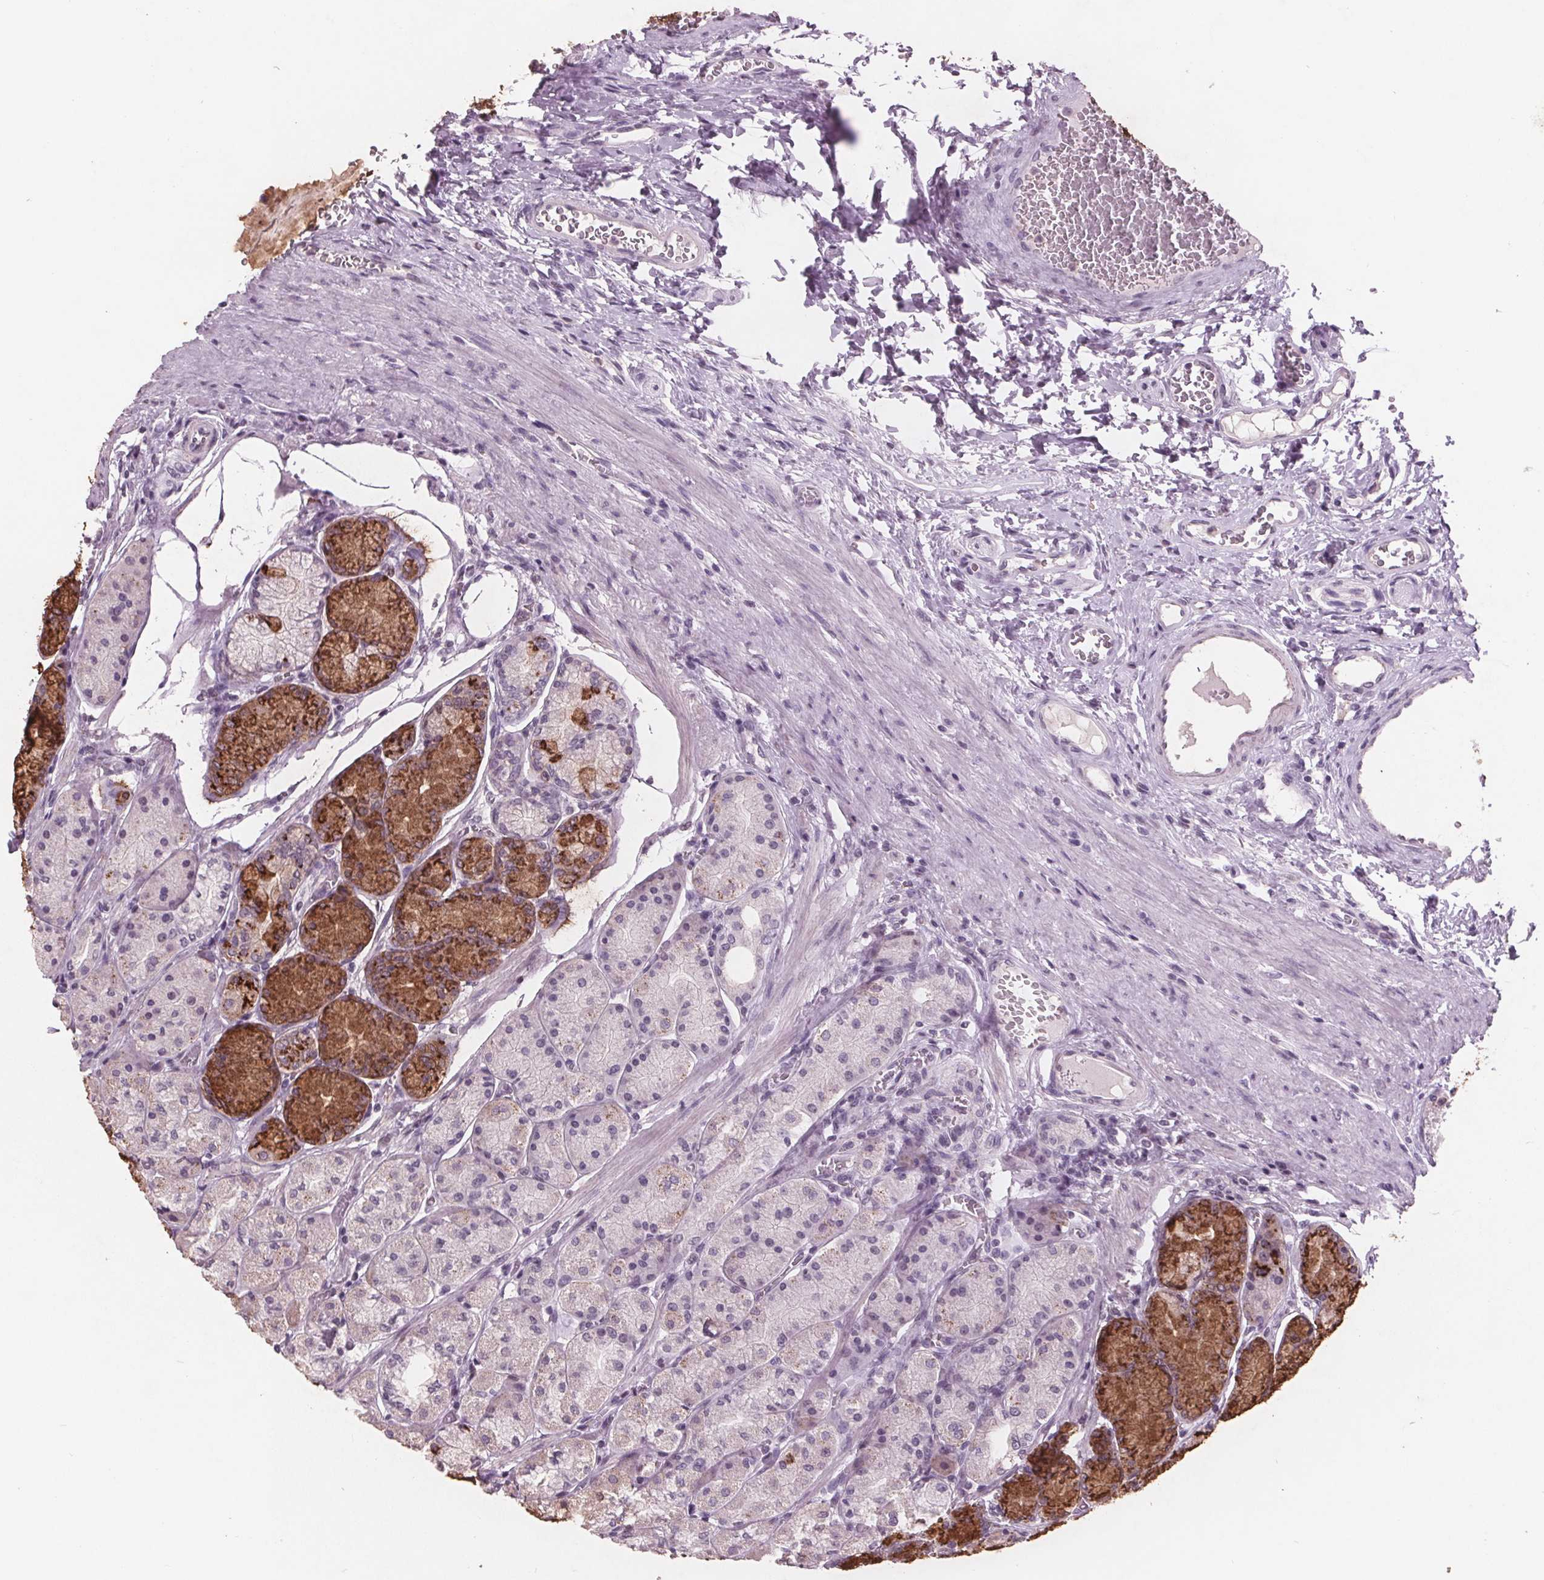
{"staining": {"intensity": "strong", "quantity": "<25%", "location": "cytoplasmic/membranous"}, "tissue": "stomach", "cell_type": "Glandular cells", "image_type": "normal", "snomed": [{"axis": "morphology", "description": "Normal tissue, NOS"}, {"axis": "morphology", "description": "Adenocarcinoma, NOS"}, {"axis": "morphology", "description": "Adenocarcinoma, High grade"}, {"axis": "topography", "description": "Stomach, upper"}, {"axis": "topography", "description": "Stomach"}], "caption": "An image of human stomach stained for a protein shows strong cytoplasmic/membranous brown staining in glandular cells.", "gene": "PTPN14", "patient": {"sex": "female", "age": 65}}